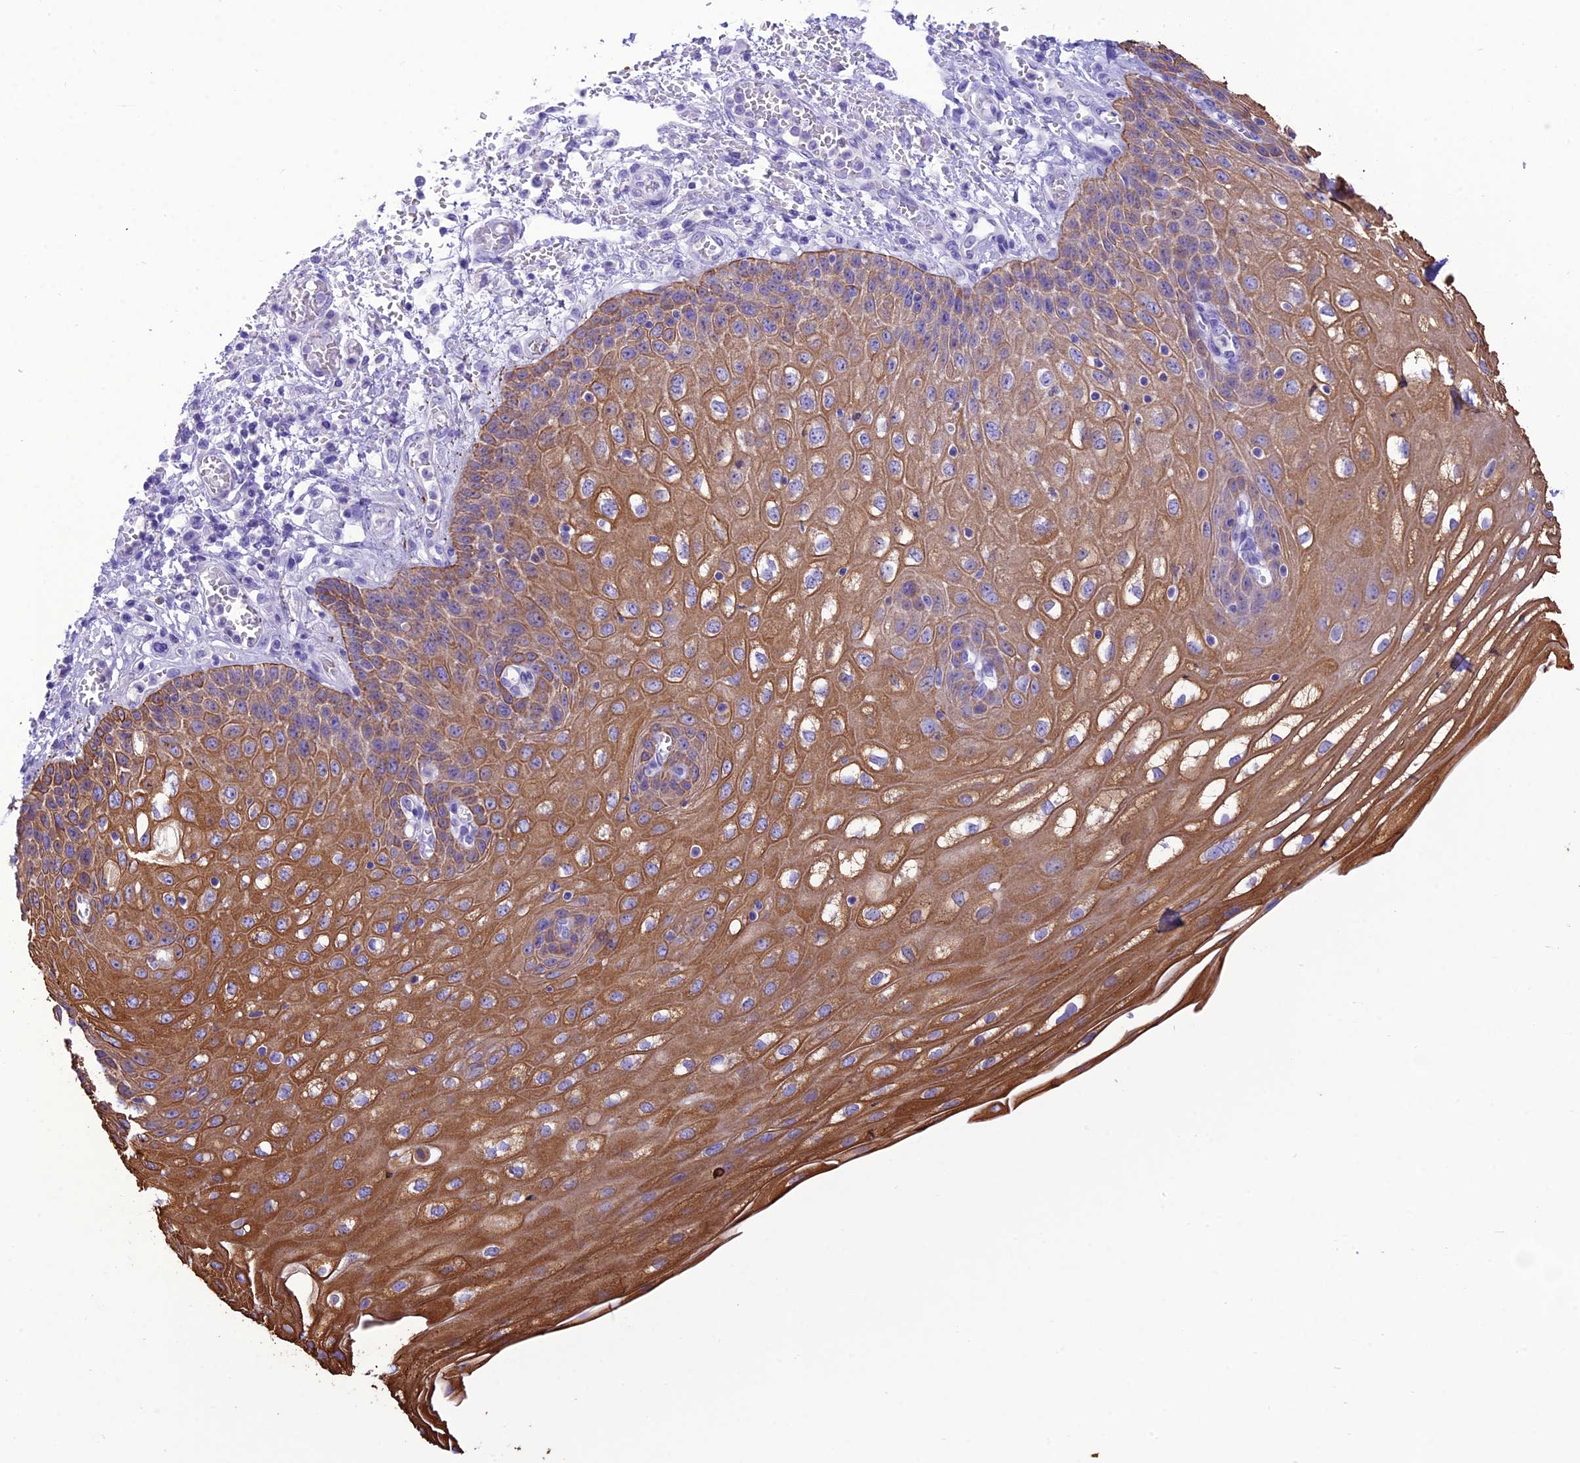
{"staining": {"intensity": "moderate", "quantity": ">75%", "location": "cytoplasmic/membranous"}, "tissue": "esophagus", "cell_type": "Squamous epithelial cells", "image_type": "normal", "snomed": [{"axis": "morphology", "description": "Normal tissue, NOS"}, {"axis": "topography", "description": "Esophagus"}], "caption": "Immunohistochemical staining of normal esophagus shows moderate cytoplasmic/membranous protein positivity in approximately >75% of squamous epithelial cells.", "gene": "VPS52", "patient": {"sex": "male", "age": 81}}